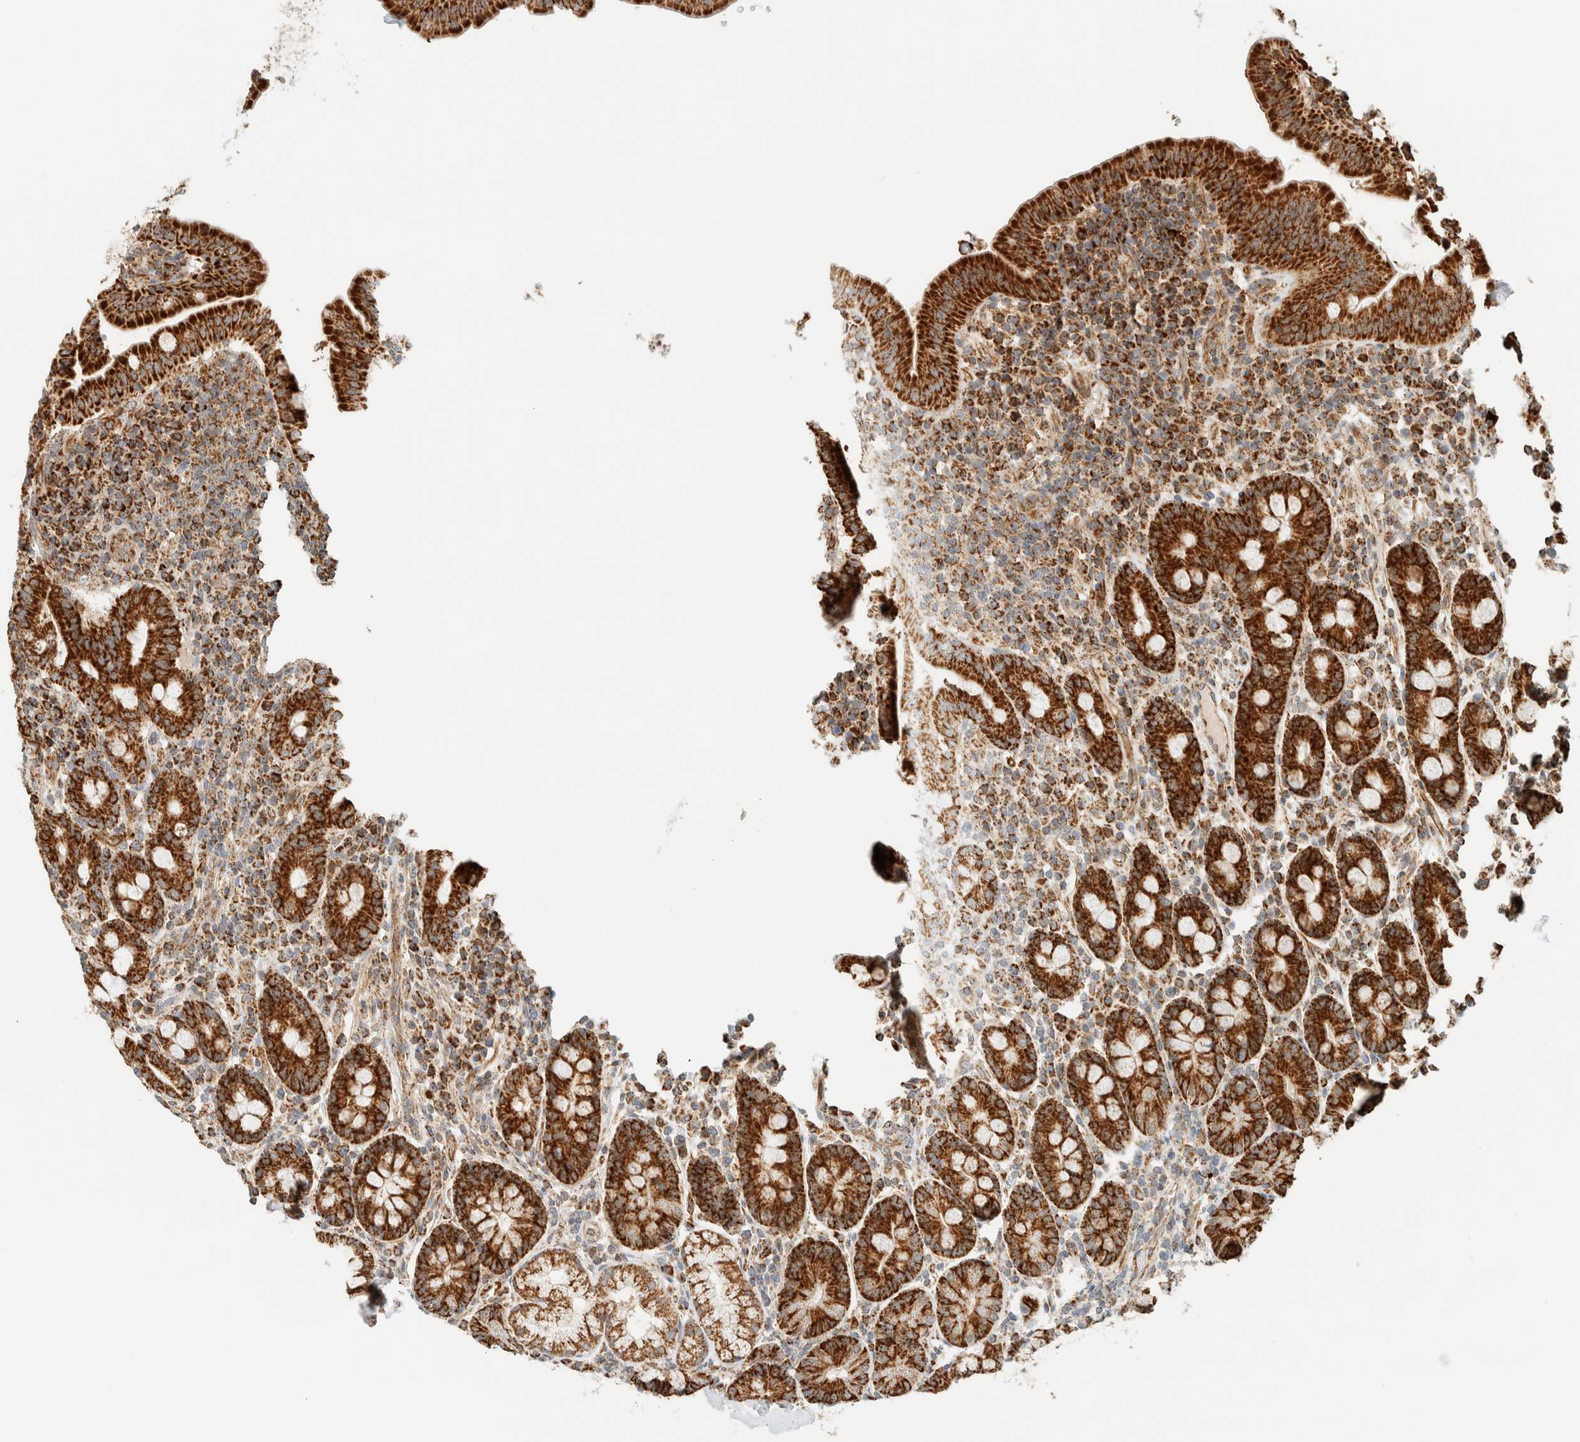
{"staining": {"intensity": "strong", "quantity": ">75%", "location": "cytoplasmic/membranous"}, "tissue": "duodenum", "cell_type": "Glandular cells", "image_type": "normal", "snomed": [{"axis": "morphology", "description": "Normal tissue, NOS"}, {"axis": "morphology", "description": "Adenocarcinoma, NOS"}, {"axis": "topography", "description": "Pancreas"}, {"axis": "topography", "description": "Duodenum"}], "caption": "Brown immunohistochemical staining in benign human duodenum demonstrates strong cytoplasmic/membranous expression in approximately >75% of glandular cells. The protein is stained brown, and the nuclei are stained in blue (DAB (3,3'-diaminobenzidine) IHC with brightfield microscopy, high magnification).", "gene": "KIFAP3", "patient": {"sex": "male", "age": 50}}